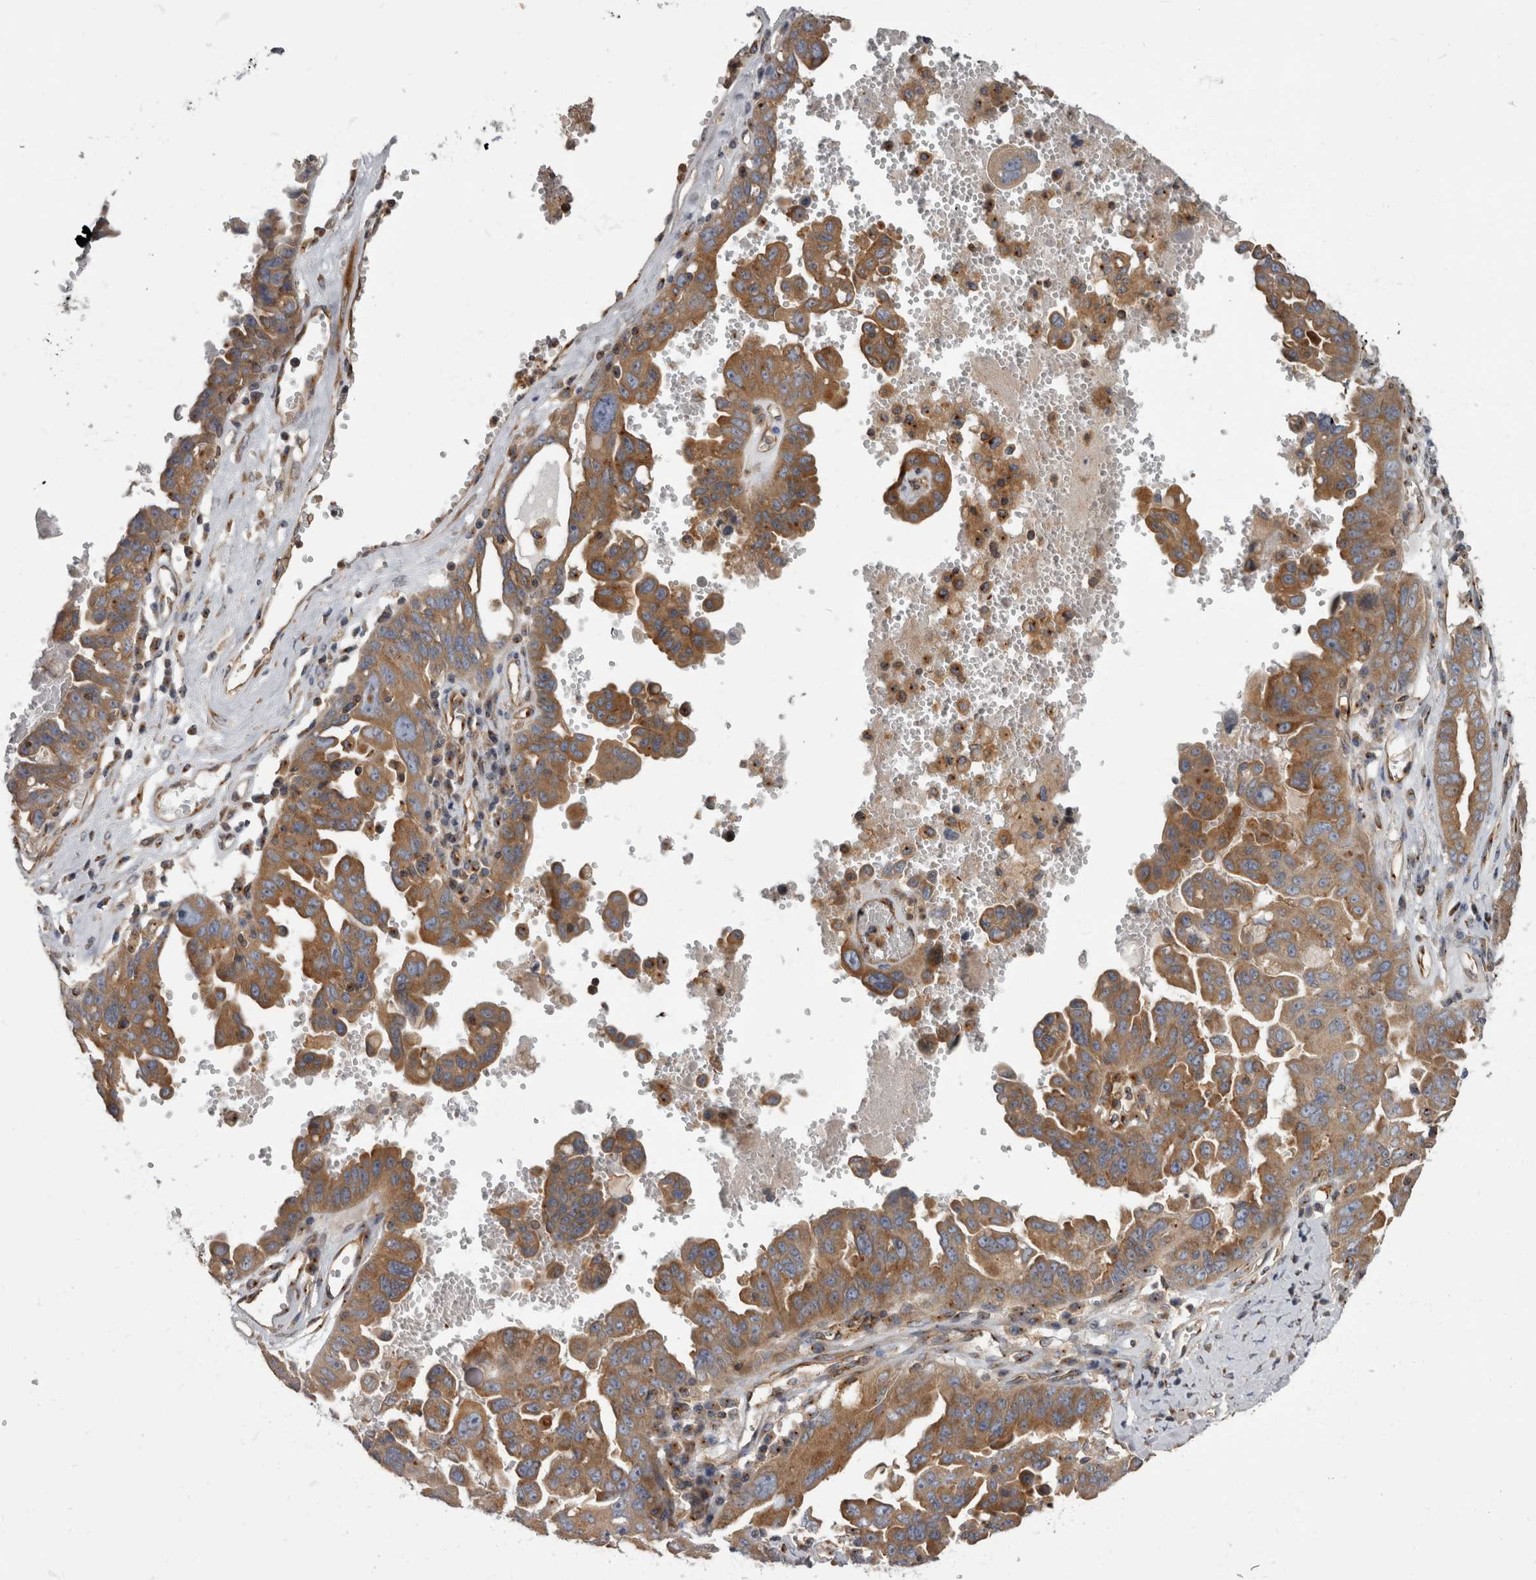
{"staining": {"intensity": "moderate", "quantity": ">75%", "location": "cytoplasmic/membranous"}, "tissue": "ovarian cancer", "cell_type": "Tumor cells", "image_type": "cancer", "snomed": [{"axis": "morphology", "description": "Carcinoma, endometroid"}, {"axis": "topography", "description": "Ovary"}], "caption": "High-magnification brightfield microscopy of ovarian cancer (endometroid carcinoma) stained with DAB (brown) and counterstained with hematoxylin (blue). tumor cells exhibit moderate cytoplasmic/membranous staining is identified in approximately>75% of cells.", "gene": "HOOK3", "patient": {"sex": "female", "age": 62}}